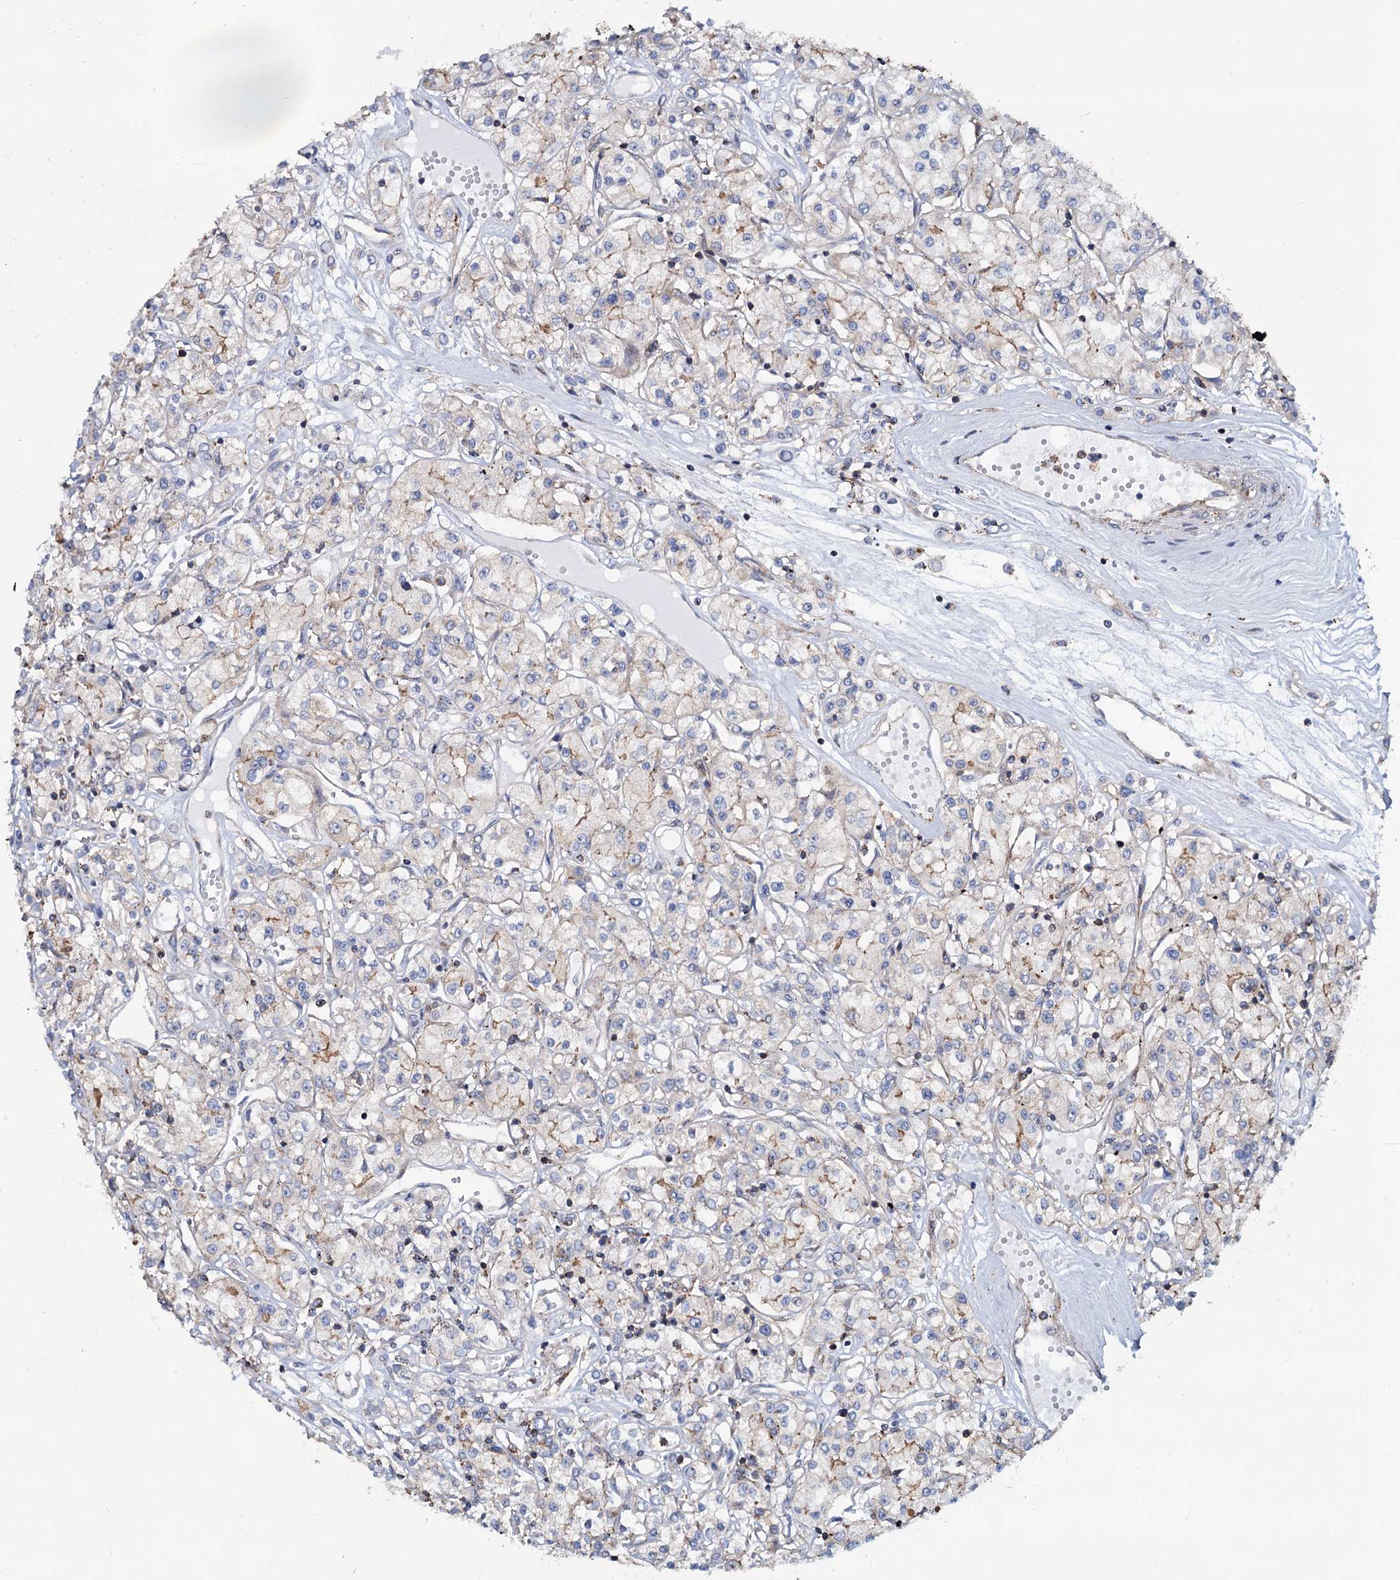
{"staining": {"intensity": "negative", "quantity": "none", "location": "none"}, "tissue": "renal cancer", "cell_type": "Tumor cells", "image_type": "cancer", "snomed": [{"axis": "morphology", "description": "Adenocarcinoma, NOS"}, {"axis": "topography", "description": "Kidney"}], "caption": "IHC histopathology image of neoplastic tissue: renal cancer (adenocarcinoma) stained with DAB shows no significant protein expression in tumor cells.", "gene": "PSEN1", "patient": {"sex": "female", "age": 59}}